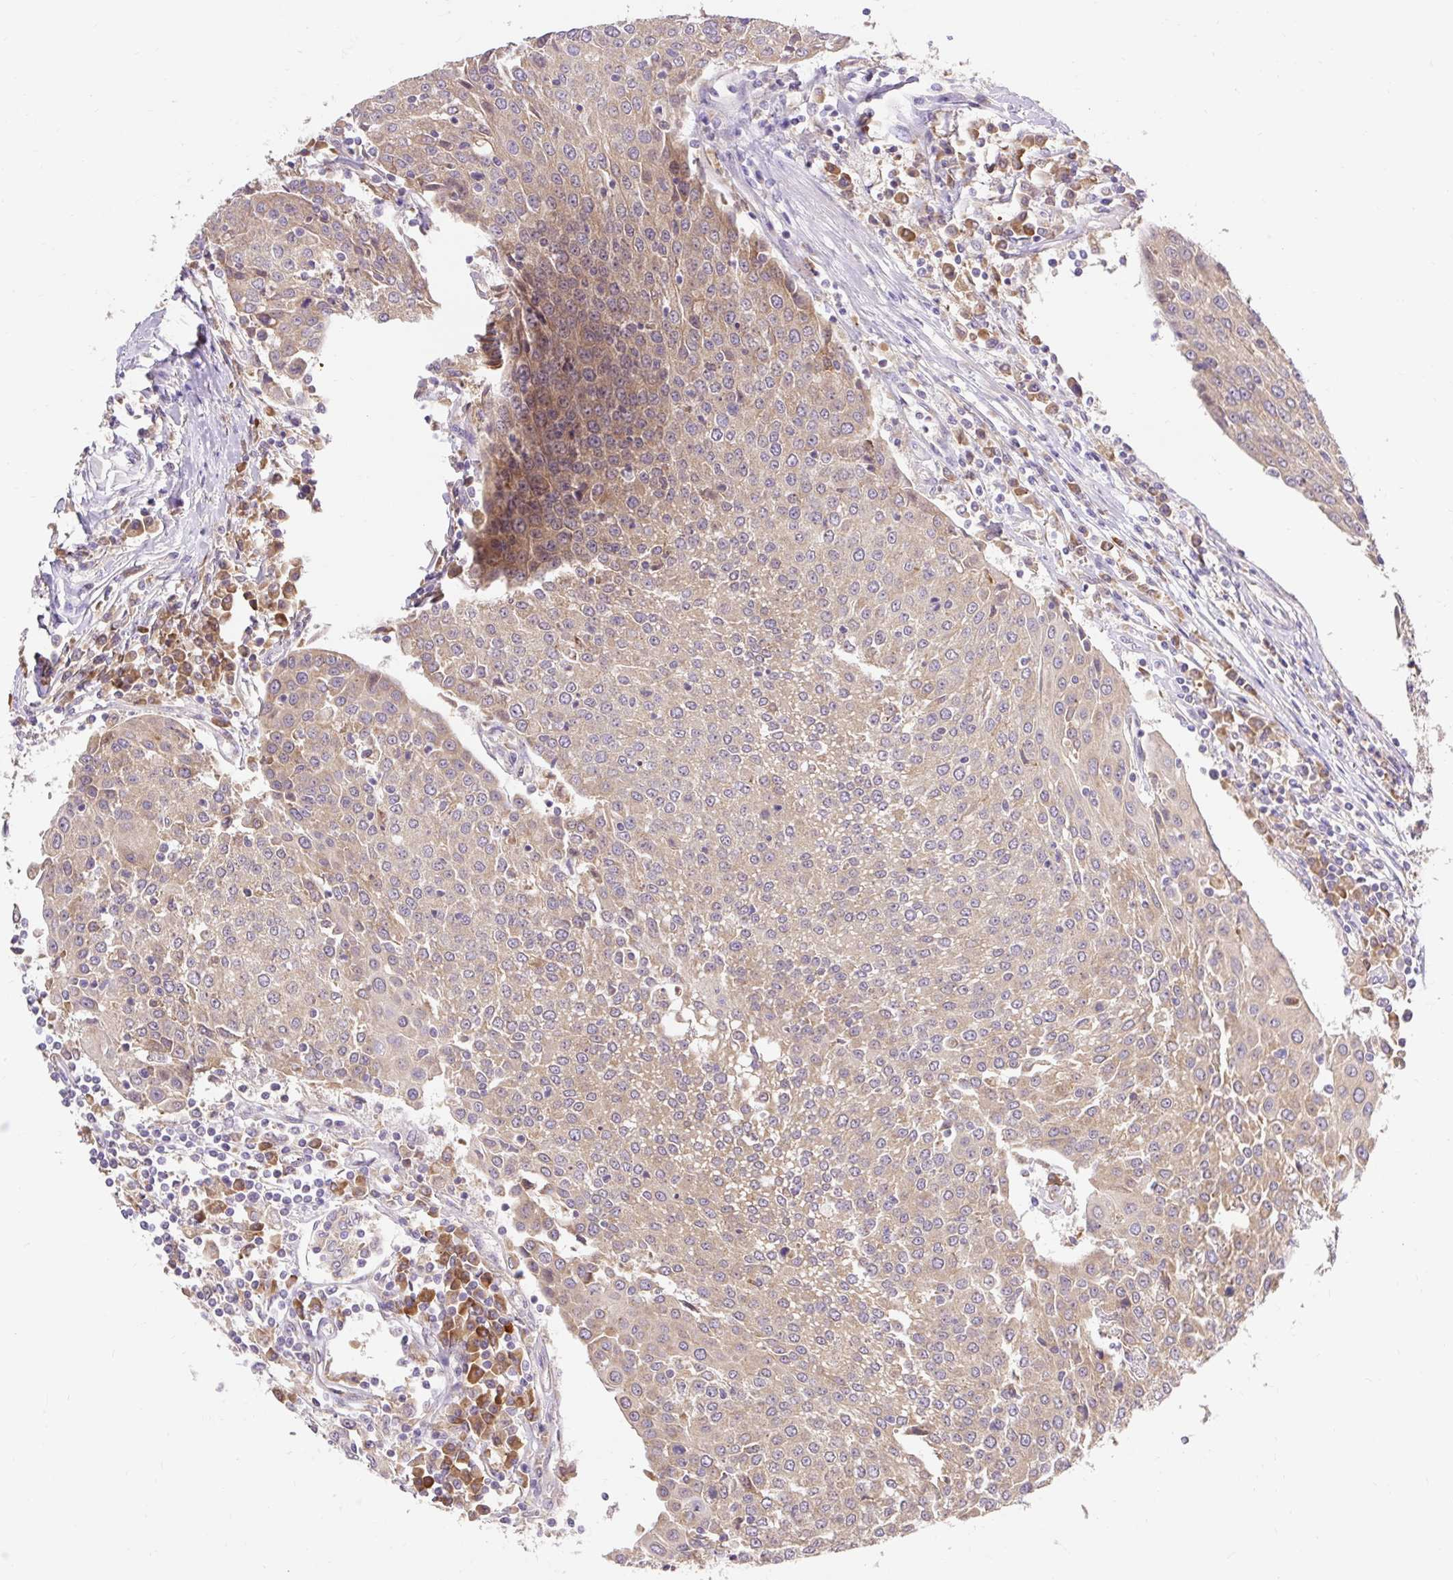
{"staining": {"intensity": "weak", "quantity": ">75%", "location": "cytoplasmic/membranous"}, "tissue": "urothelial cancer", "cell_type": "Tumor cells", "image_type": "cancer", "snomed": [{"axis": "morphology", "description": "Urothelial carcinoma, High grade"}, {"axis": "topography", "description": "Urinary bladder"}], "caption": "Urothelial carcinoma (high-grade) tissue demonstrates weak cytoplasmic/membranous positivity in approximately >75% of tumor cells", "gene": "SEC63", "patient": {"sex": "female", "age": 85}}